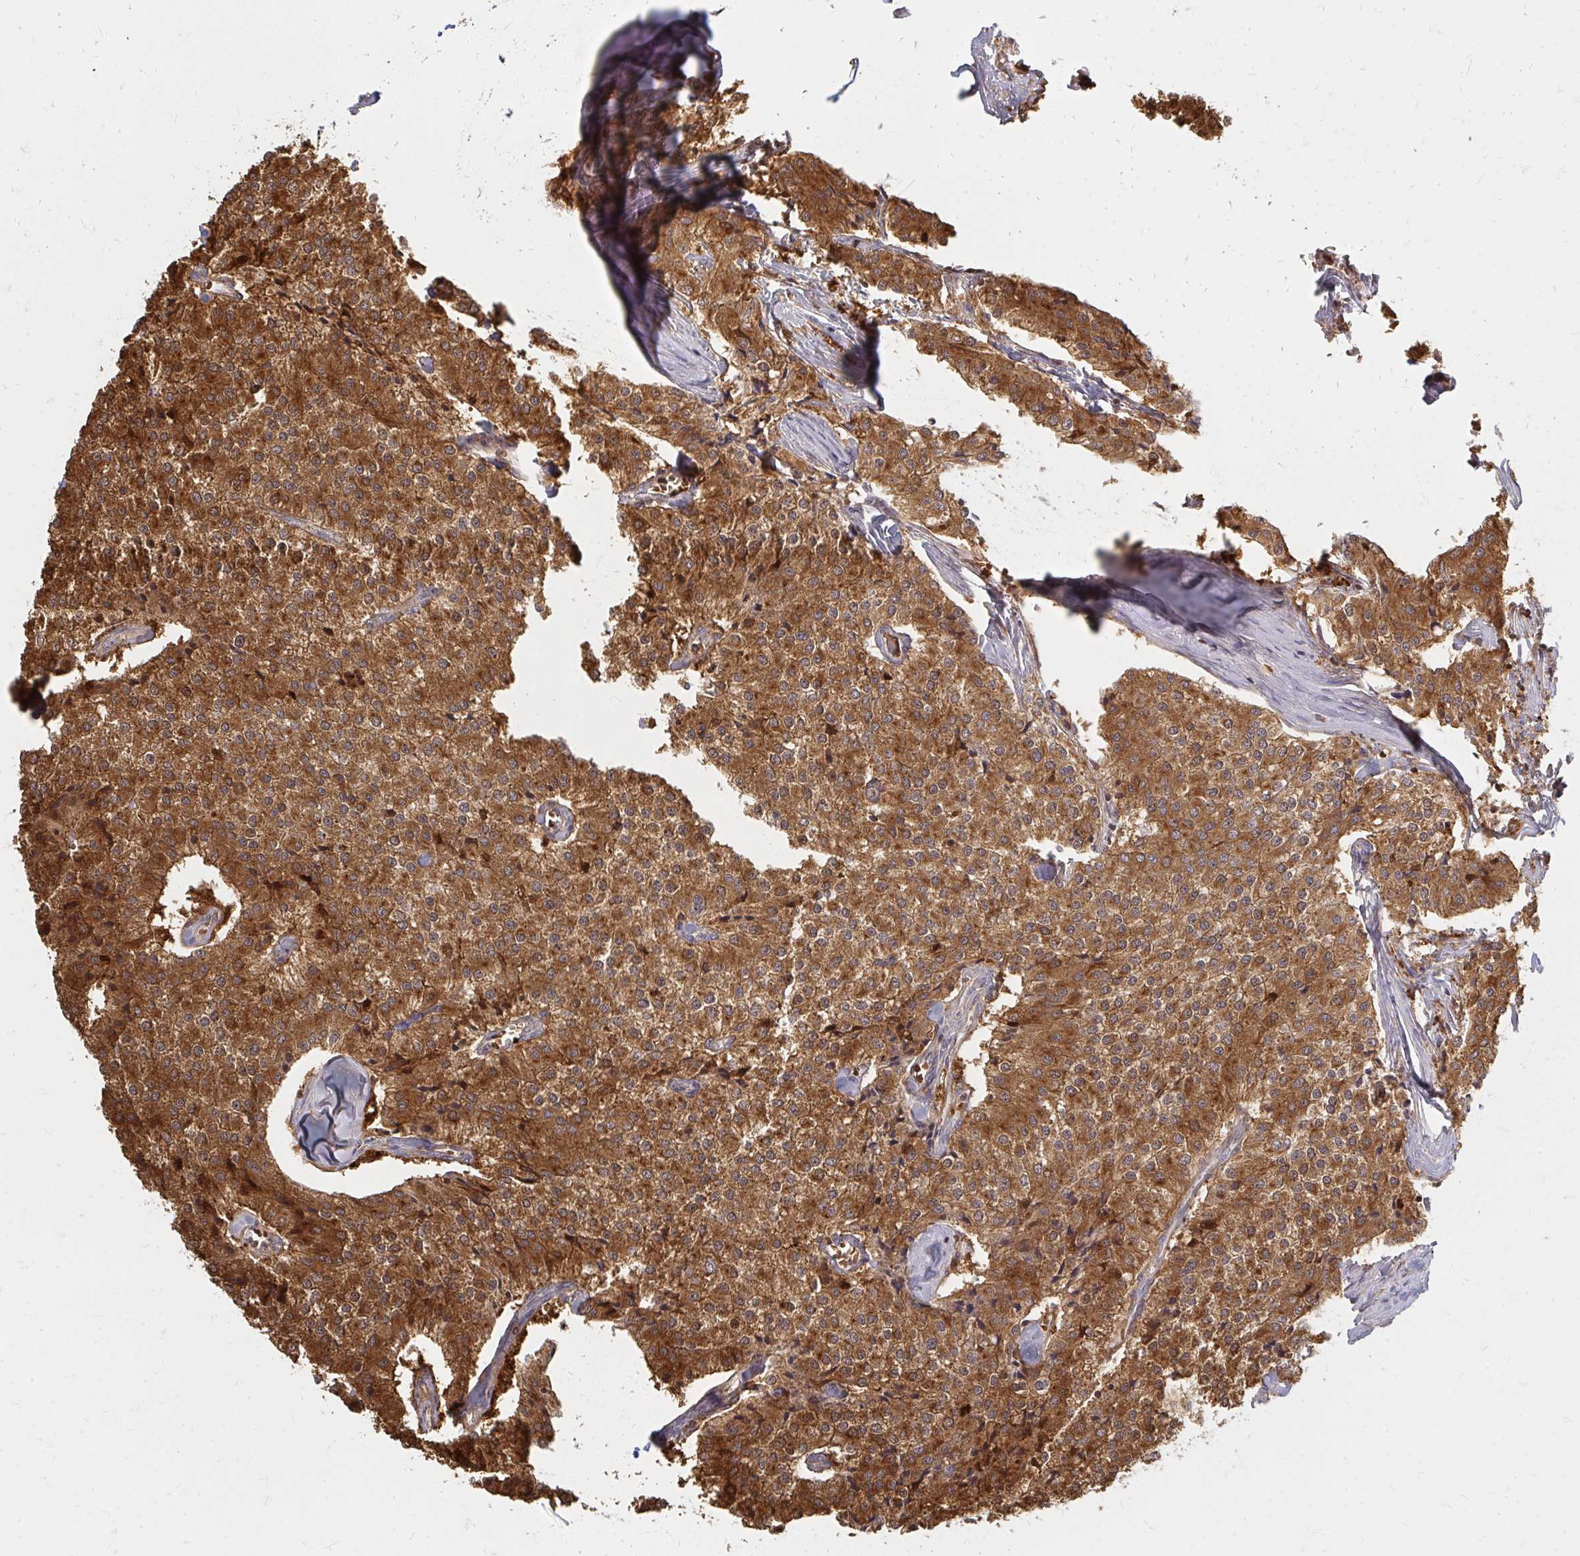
{"staining": {"intensity": "moderate", "quantity": ">75%", "location": "cytoplasmic/membranous"}, "tissue": "carcinoid", "cell_type": "Tumor cells", "image_type": "cancer", "snomed": [{"axis": "morphology", "description": "Carcinoid, malignant, NOS"}, {"axis": "topography", "description": "Colon"}], "caption": "Carcinoid (malignant) tissue displays moderate cytoplasmic/membranous positivity in about >75% of tumor cells, visualized by immunohistochemistry.", "gene": "ZNF285", "patient": {"sex": "female", "age": 52}}